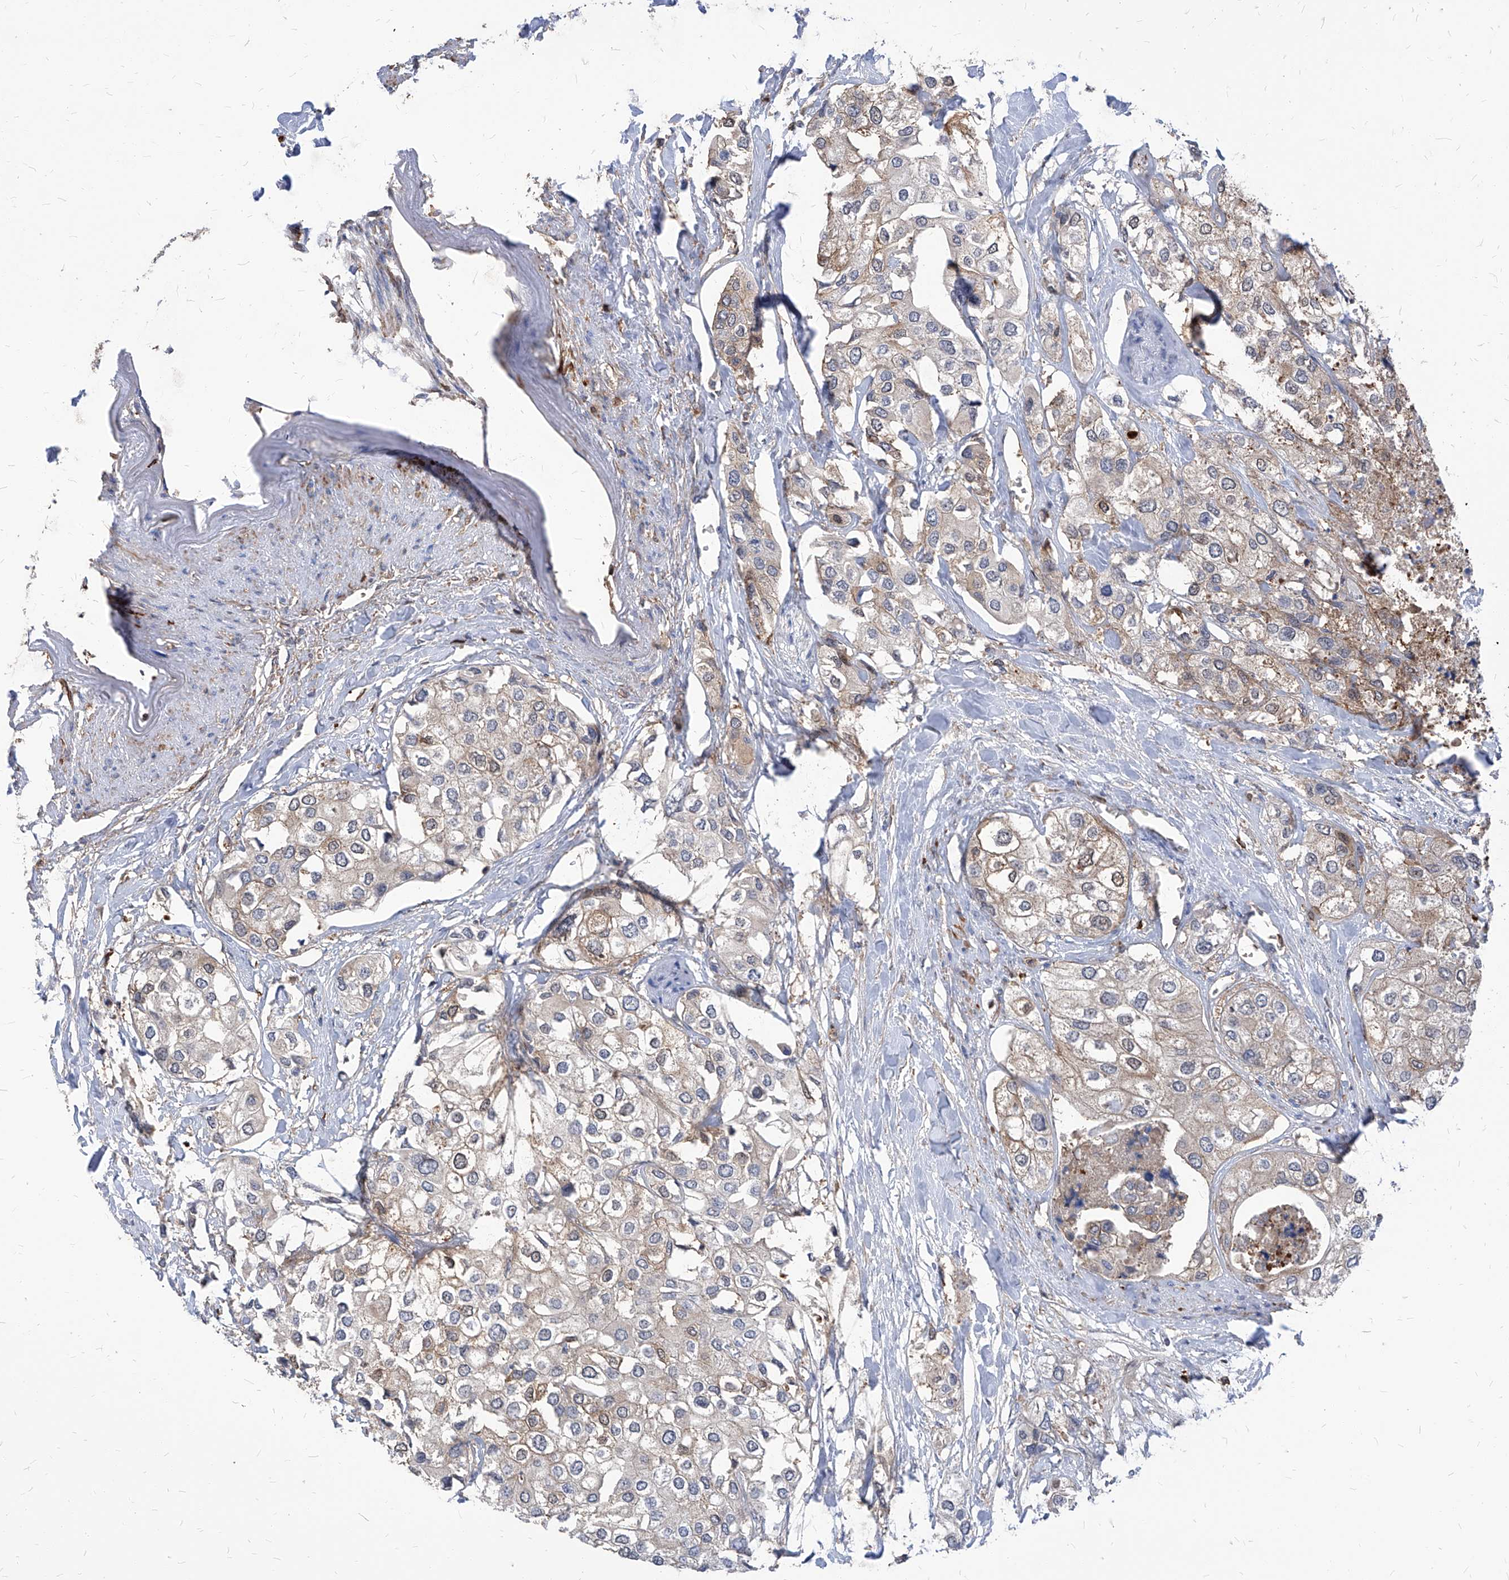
{"staining": {"intensity": "weak", "quantity": "25%-75%", "location": "cytoplasmic/membranous"}, "tissue": "urothelial cancer", "cell_type": "Tumor cells", "image_type": "cancer", "snomed": [{"axis": "morphology", "description": "Urothelial carcinoma, High grade"}, {"axis": "topography", "description": "Urinary bladder"}], "caption": "The image reveals immunohistochemical staining of high-grade urothelial carcinoma. There is weak cytoplasmic/membranous expression is present in approximately 25%-75% of tumor cells. (Stains: DAB (3,3'-diaminobenzidine) in brown, nuclei in blue, Microscopy: brightfield microscopy at high magnification).", "gene": "ABRACL", "patient": {"sex": "male", "age": 64}}